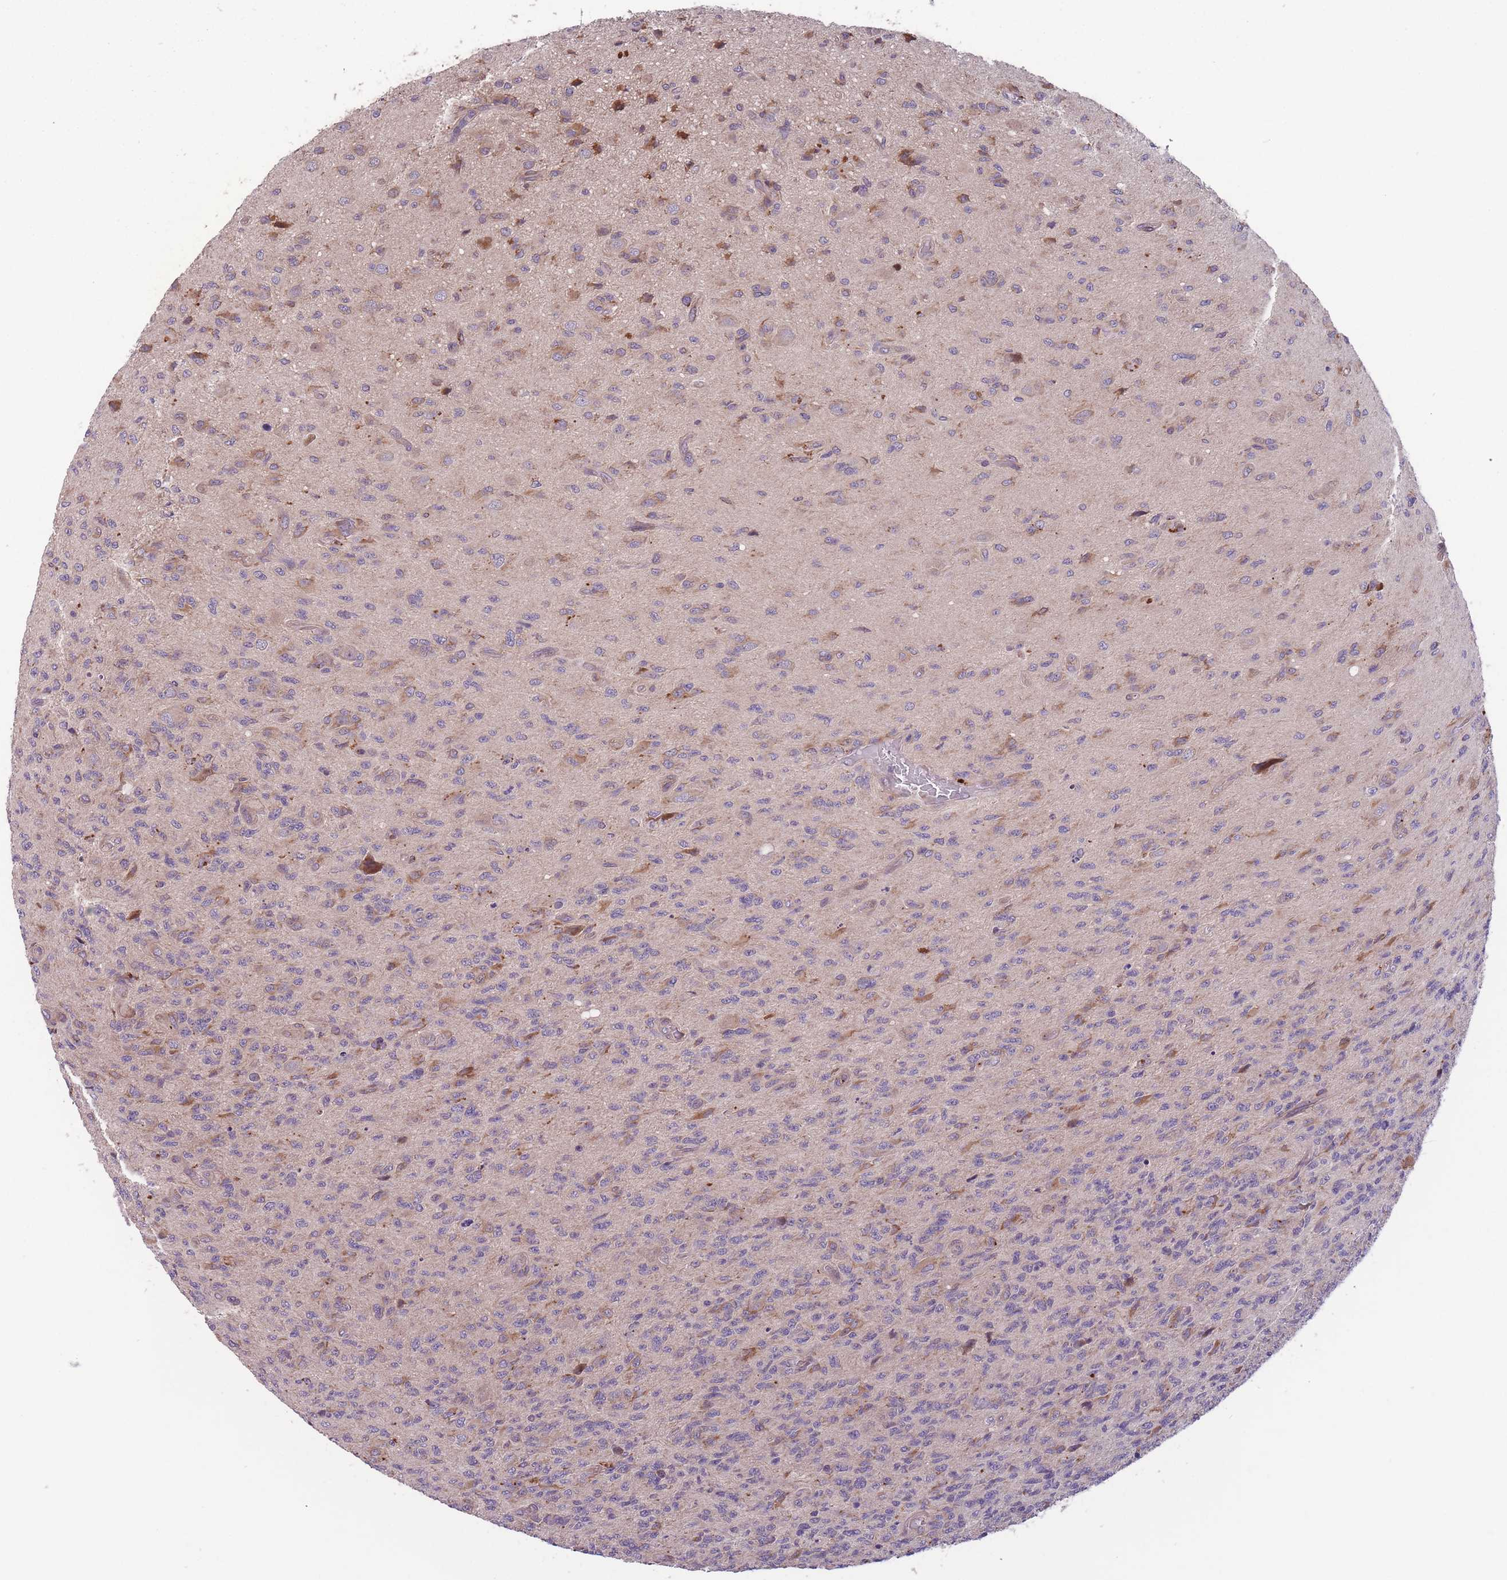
{"staining": {"intensity": "weak", "quantity": "<25%", "location": "cytoplasmic/membranous"}, "tissue": "glioma", "cell_type": "Tumor cells", "image_type": "cancer", "snomed": [{"axis": "morphology", "description": "Glioma, malignant, High grade"}, {"axis": "topography", "description": "Brain"}], "caption": "Tumor cells show no significant protein expression in glioma.", "gene": "ITPKC", "patient": {"sex": "male", "age": 36}}